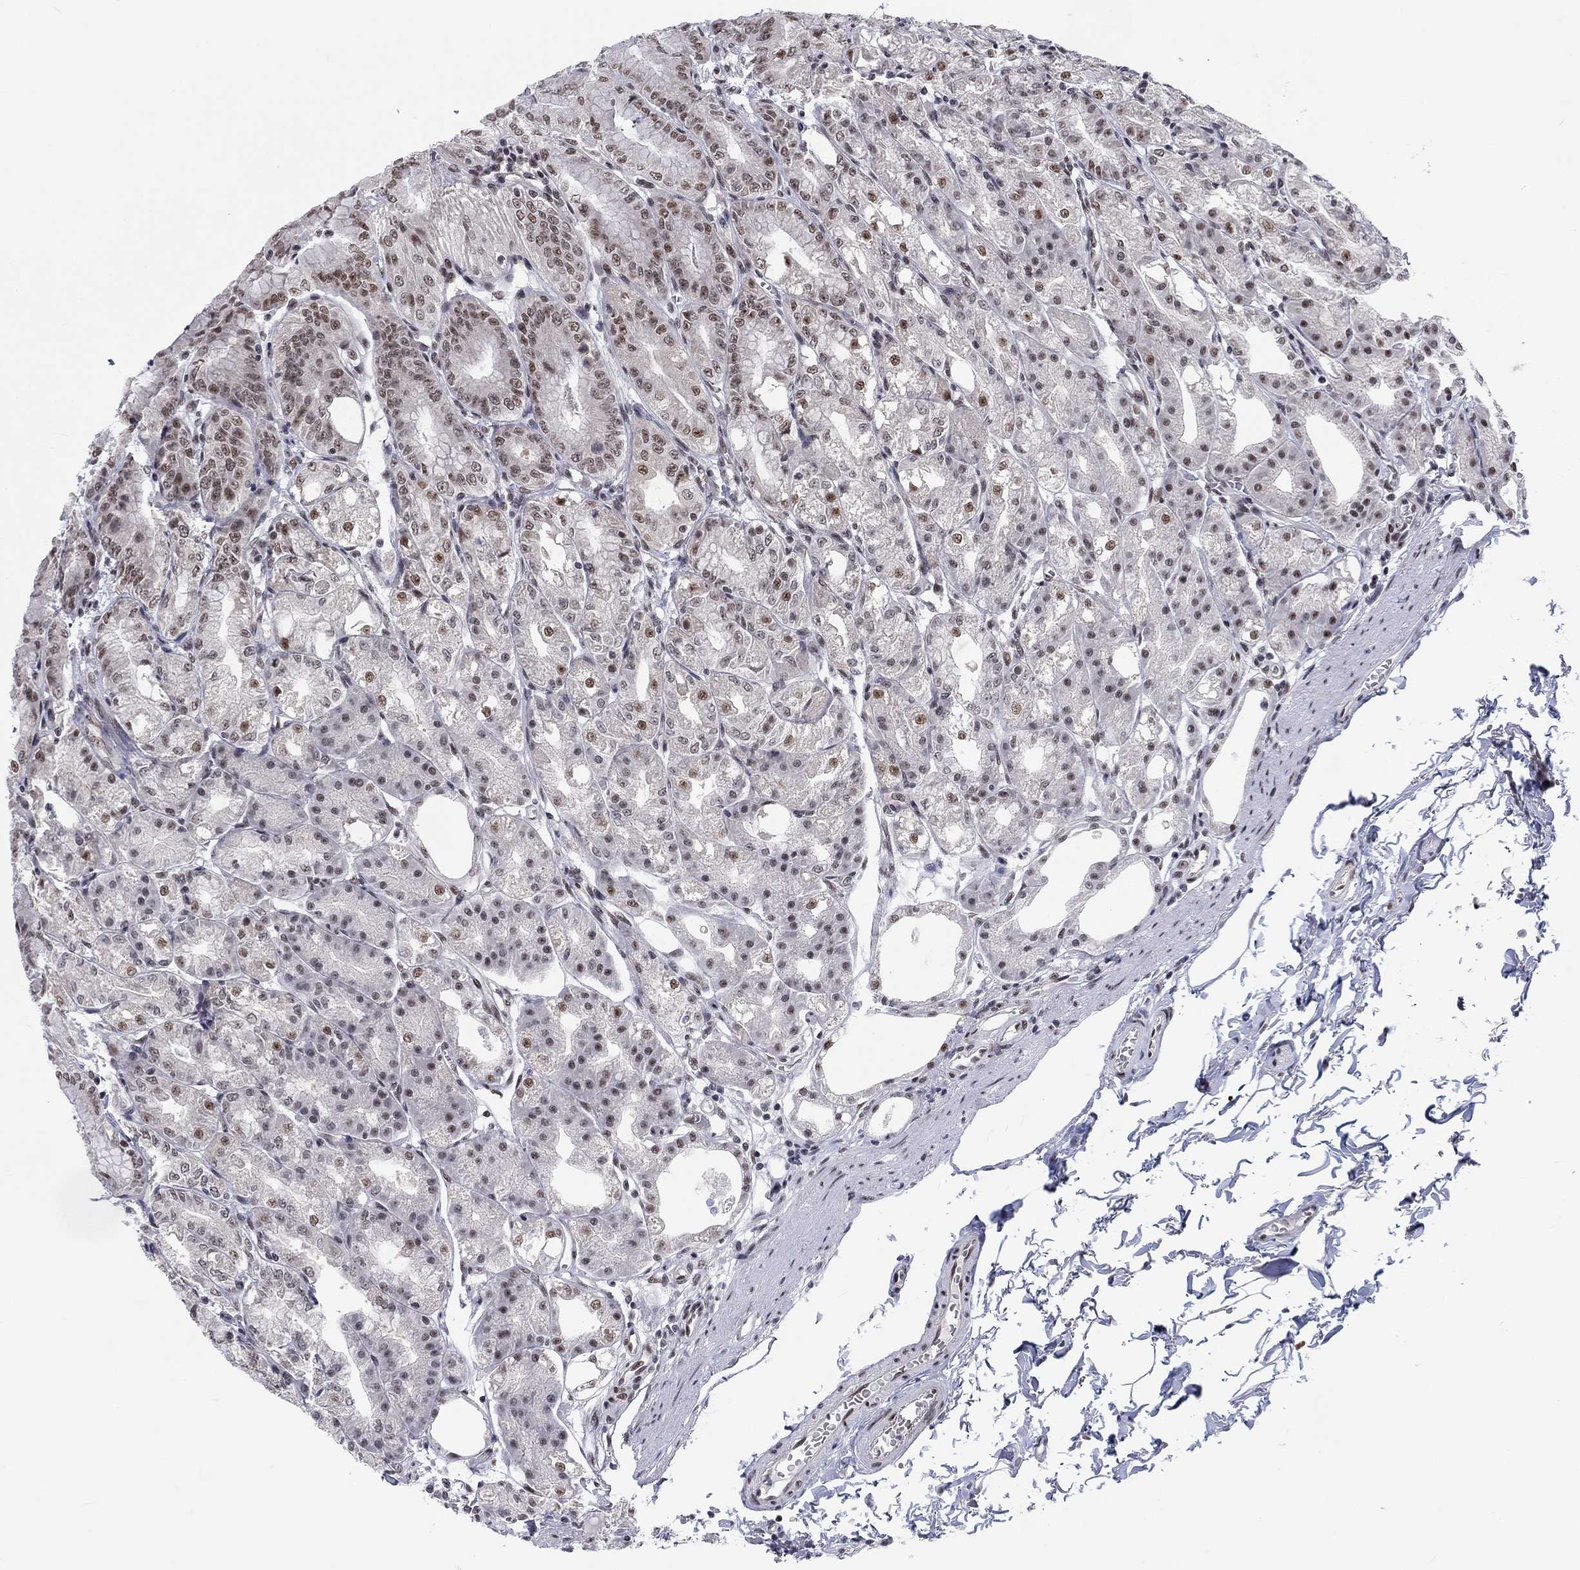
{"staining": {"intensity": "moderate", "quantity": "<25%", "location": "nuclear"}, "tissue": "stomach", "cell_type": "Glandular cells", "image_type": "normal", "snomed": [{"axis": "morphology", "description": "Normal tissue, NOS"}, {"axis": "topography", "description": "Stomach"}], "caption": "Immunohistochemistry histopathology image of unremarkable human stomach stained for a protein (brown), which exhibits low levels of moderate nuclear expression in approximately <25% of glandular cells.", "gene": "FYTTD1", "patient": {"sex": "male", "age": 71}}